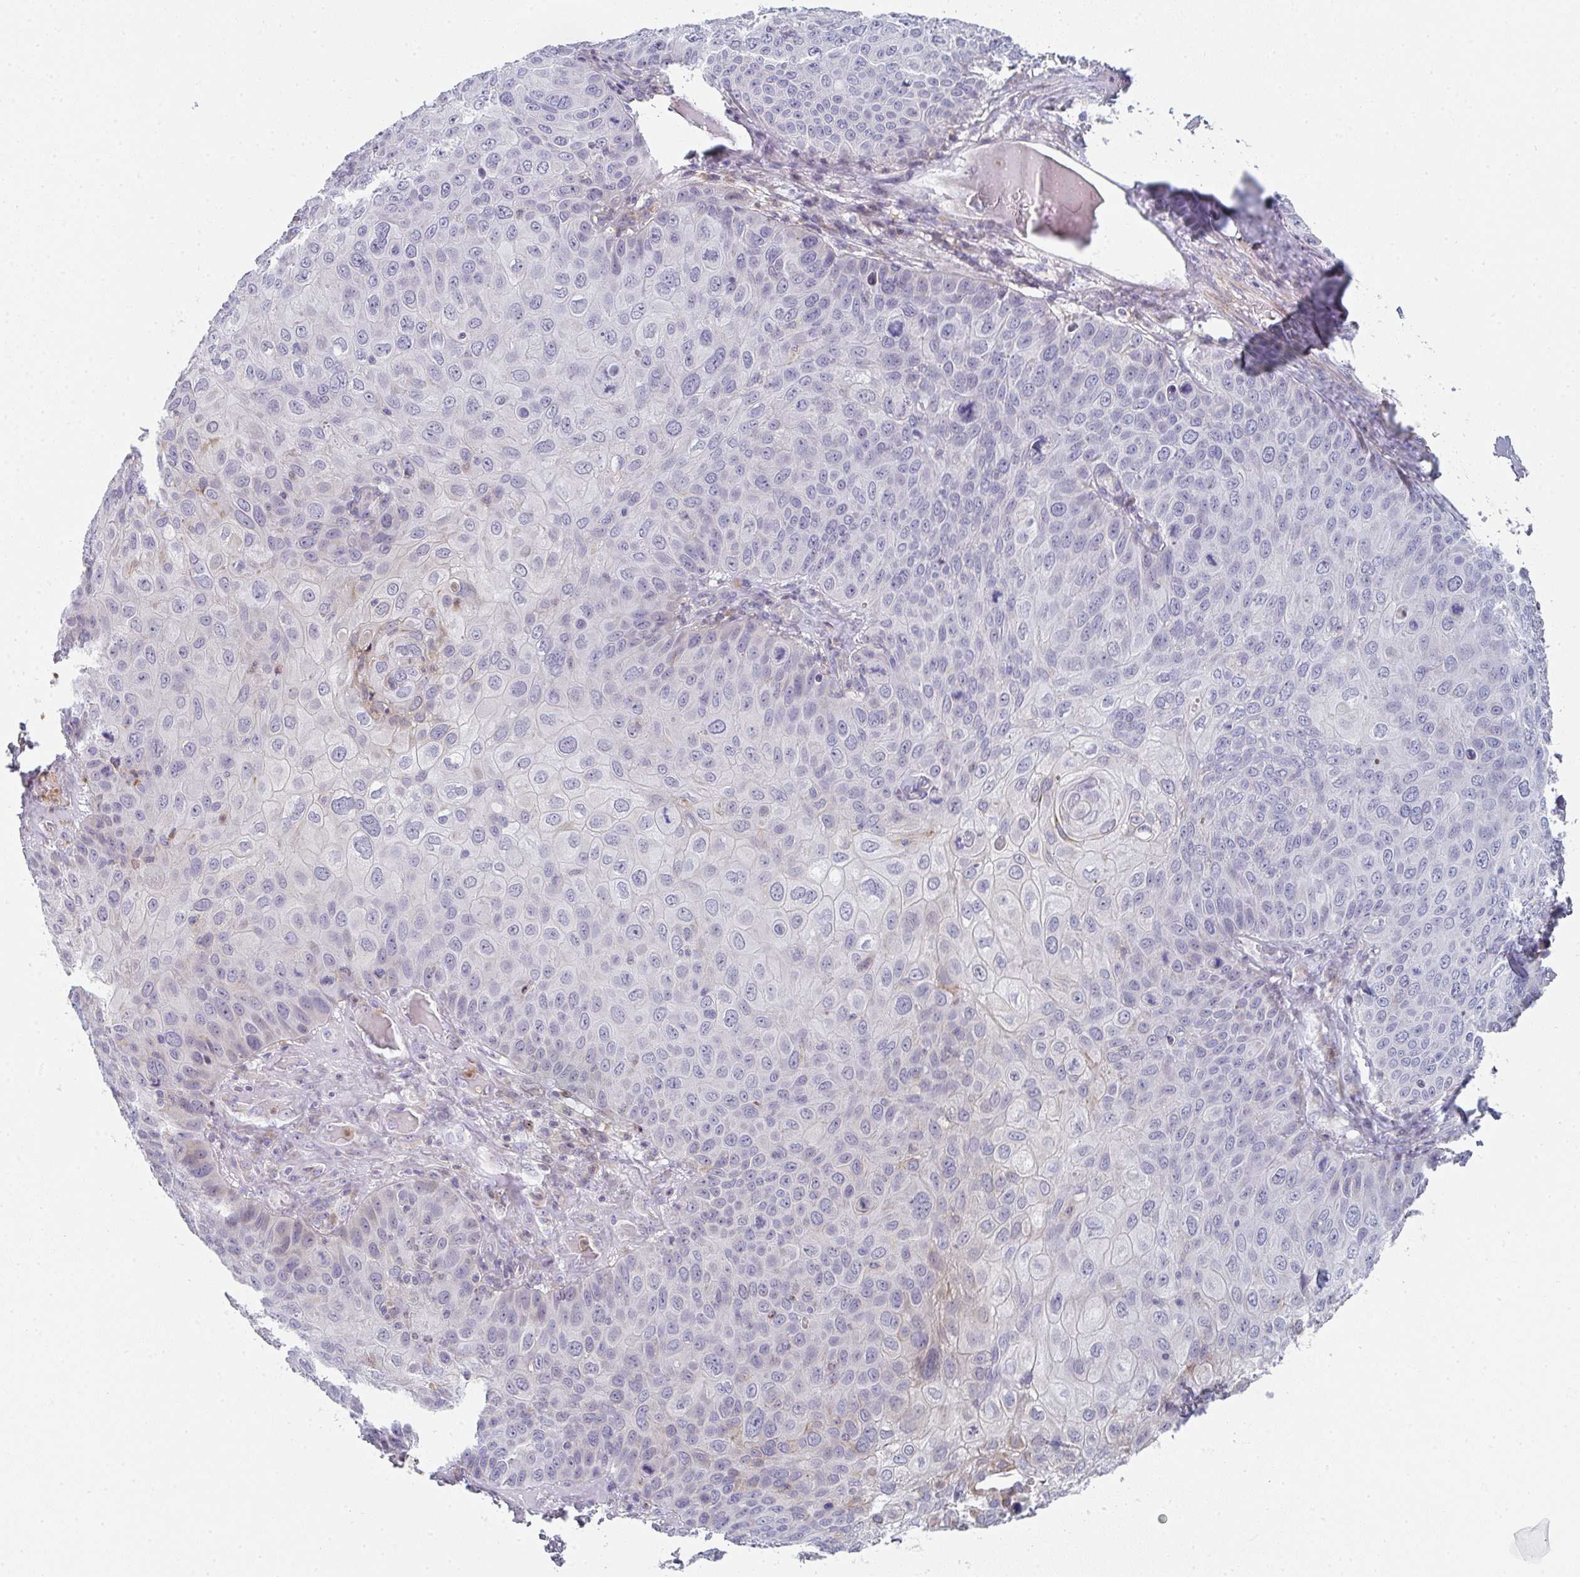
{"staining": {"intensity": "negative", "quantity": "none", "location": "none"}, "tissue": "skin cancer", "cell_type": "Tumor cells", "image_type": "cancer", "snomed": [{"axis": "morphology", "description": "Squamous cell carcinoma, NOS"}, {"axis": "topography", "description": "Skin"}], "caption": "Tumor cells are negative for brown protein staining in skin cancer.", "gene": "KLHL33", "patient": {"sex": "male", "age": 87}}